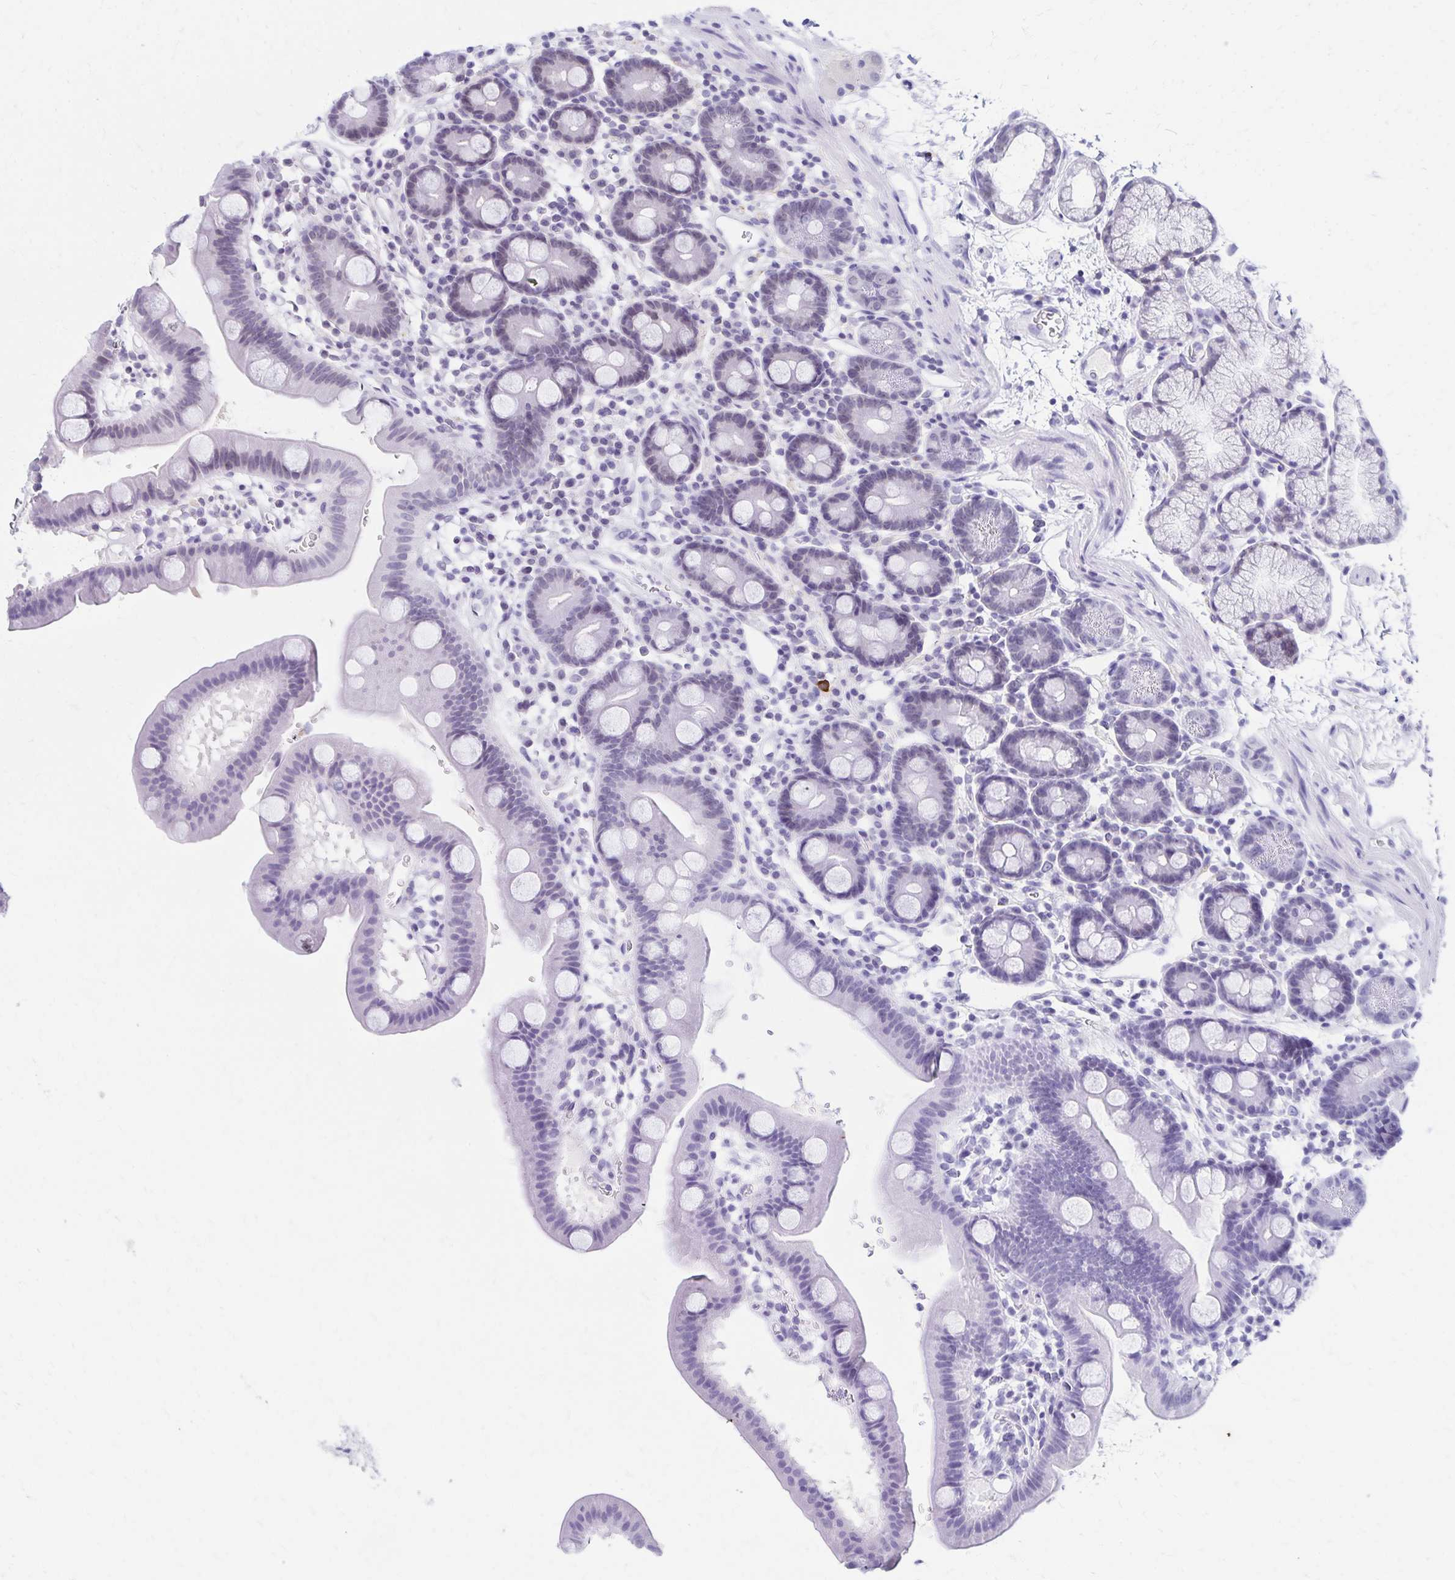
{"staining": {"intensity": "negative", "quantity": "none", "location": "none"}, "tissue": "duodenum", "cell_type": "Glandular cells", "image_type": "normal", "snomed": [{"axis": "morphology", "description": "Normal tissue, NOS"}, {"axis": "topography", "description": "Duodenum"}], "caption": "Human duodenum stained for a protein using immunohistochemistry demonstrates no positivity in glandular cells.", "gene": "FAM166C", "patient": {"sex": "male", "age": 59}}